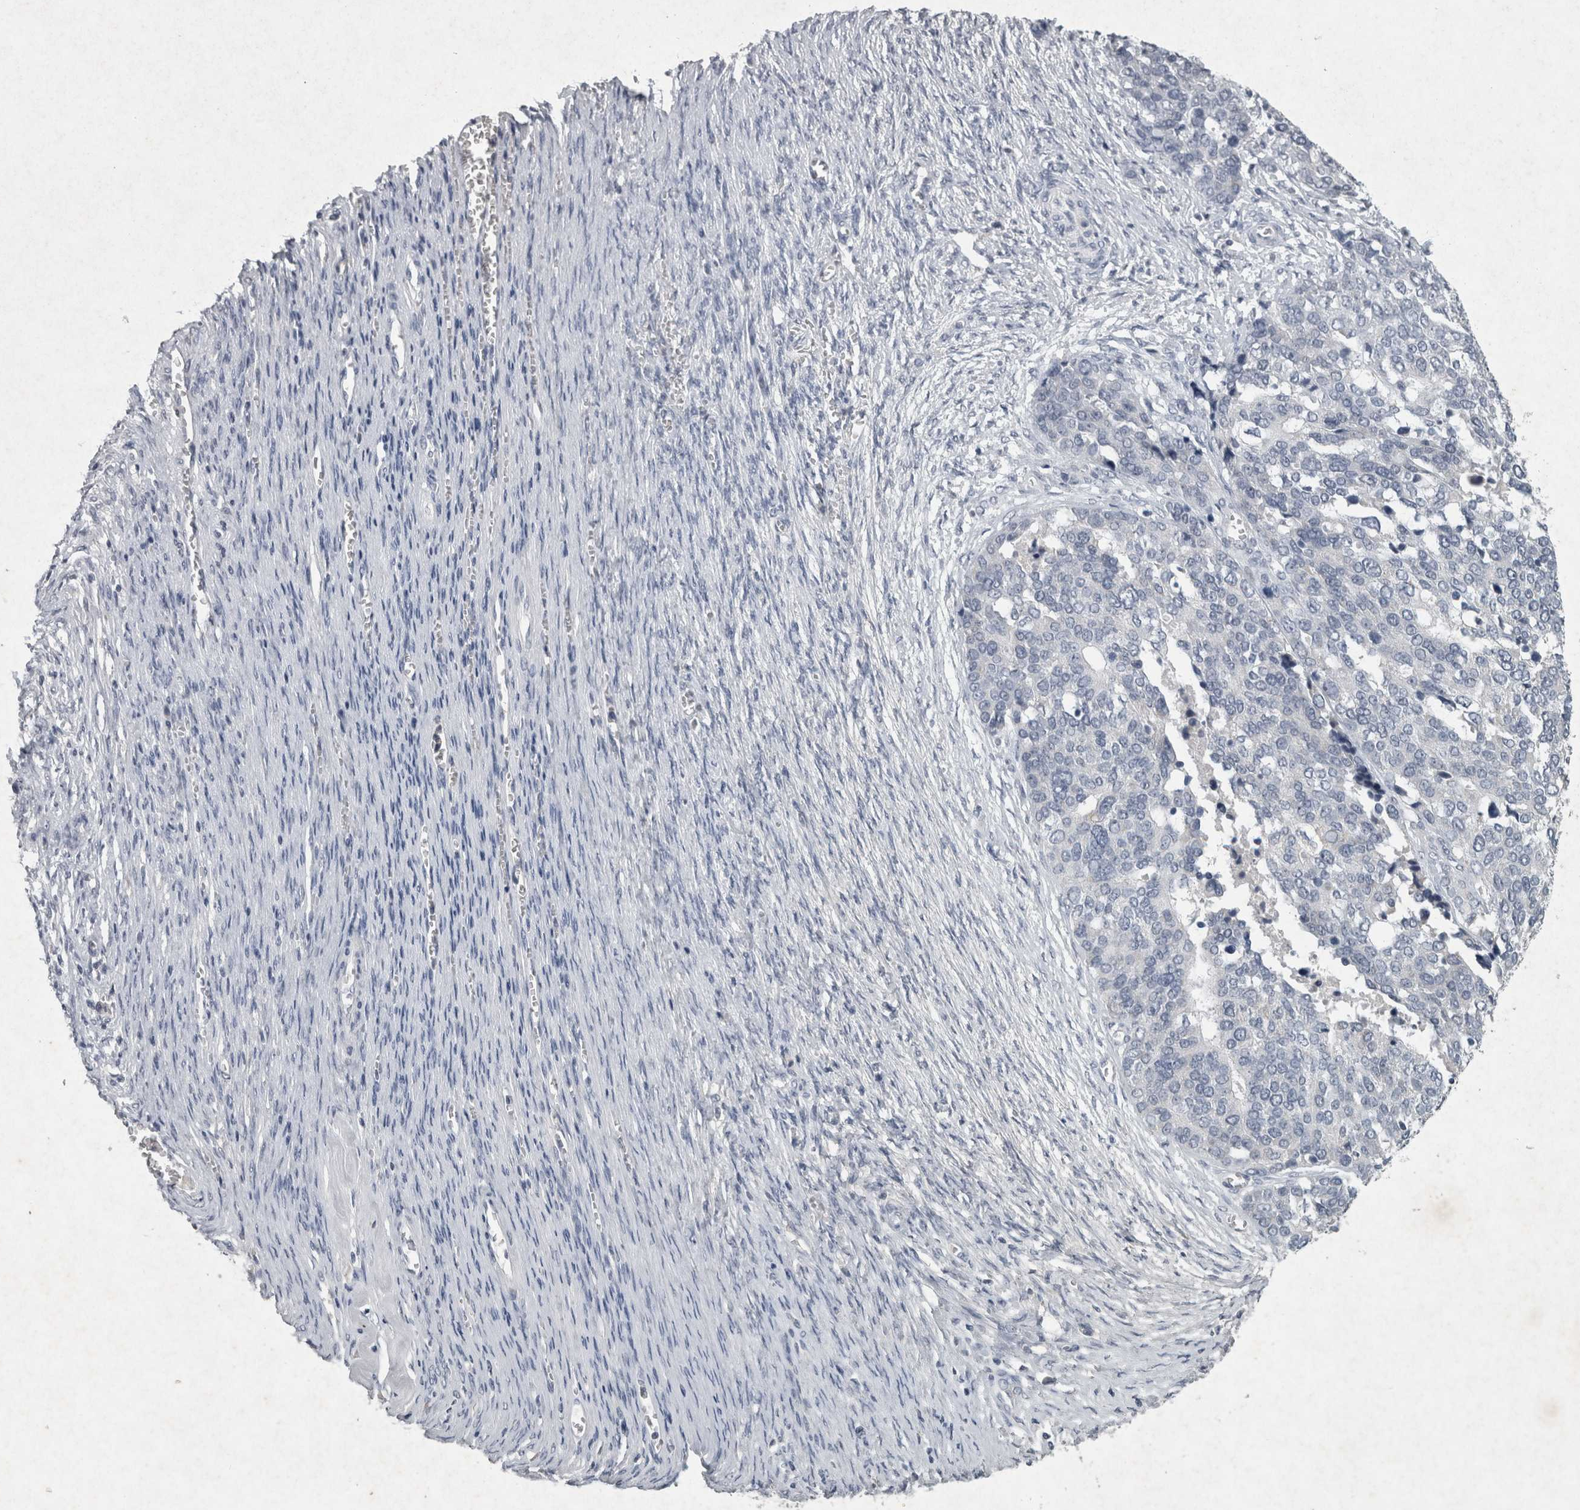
{"staining": {"intensity": "negative", "quantity": "none", "location": "none"}, "tissue": "ovarian cancer", "cell_type": "Tumor cells", "image_type": "cancer", "snomed": [{"axis": "morphology", "description": "Cystadenocarcinoma, serous, NOS"}, {"axis": "topography", "description": "Ovary"}], "caption": "DAB (3,3'-diaminobenzidine) immunohistochemical staining of human ovarian cancer (serous cystadenocarcinoma) exhibits no significant staining in tumor cells. The staining was performed using DAB (3,3'-diaminobenzidine) to visualize the protein expression in brown, while the nuclei were stained in blue with hematoxylin (Magnification: 20x).", "gene": "WNT7A", "patient": {"sex": "female", "age": 44}}